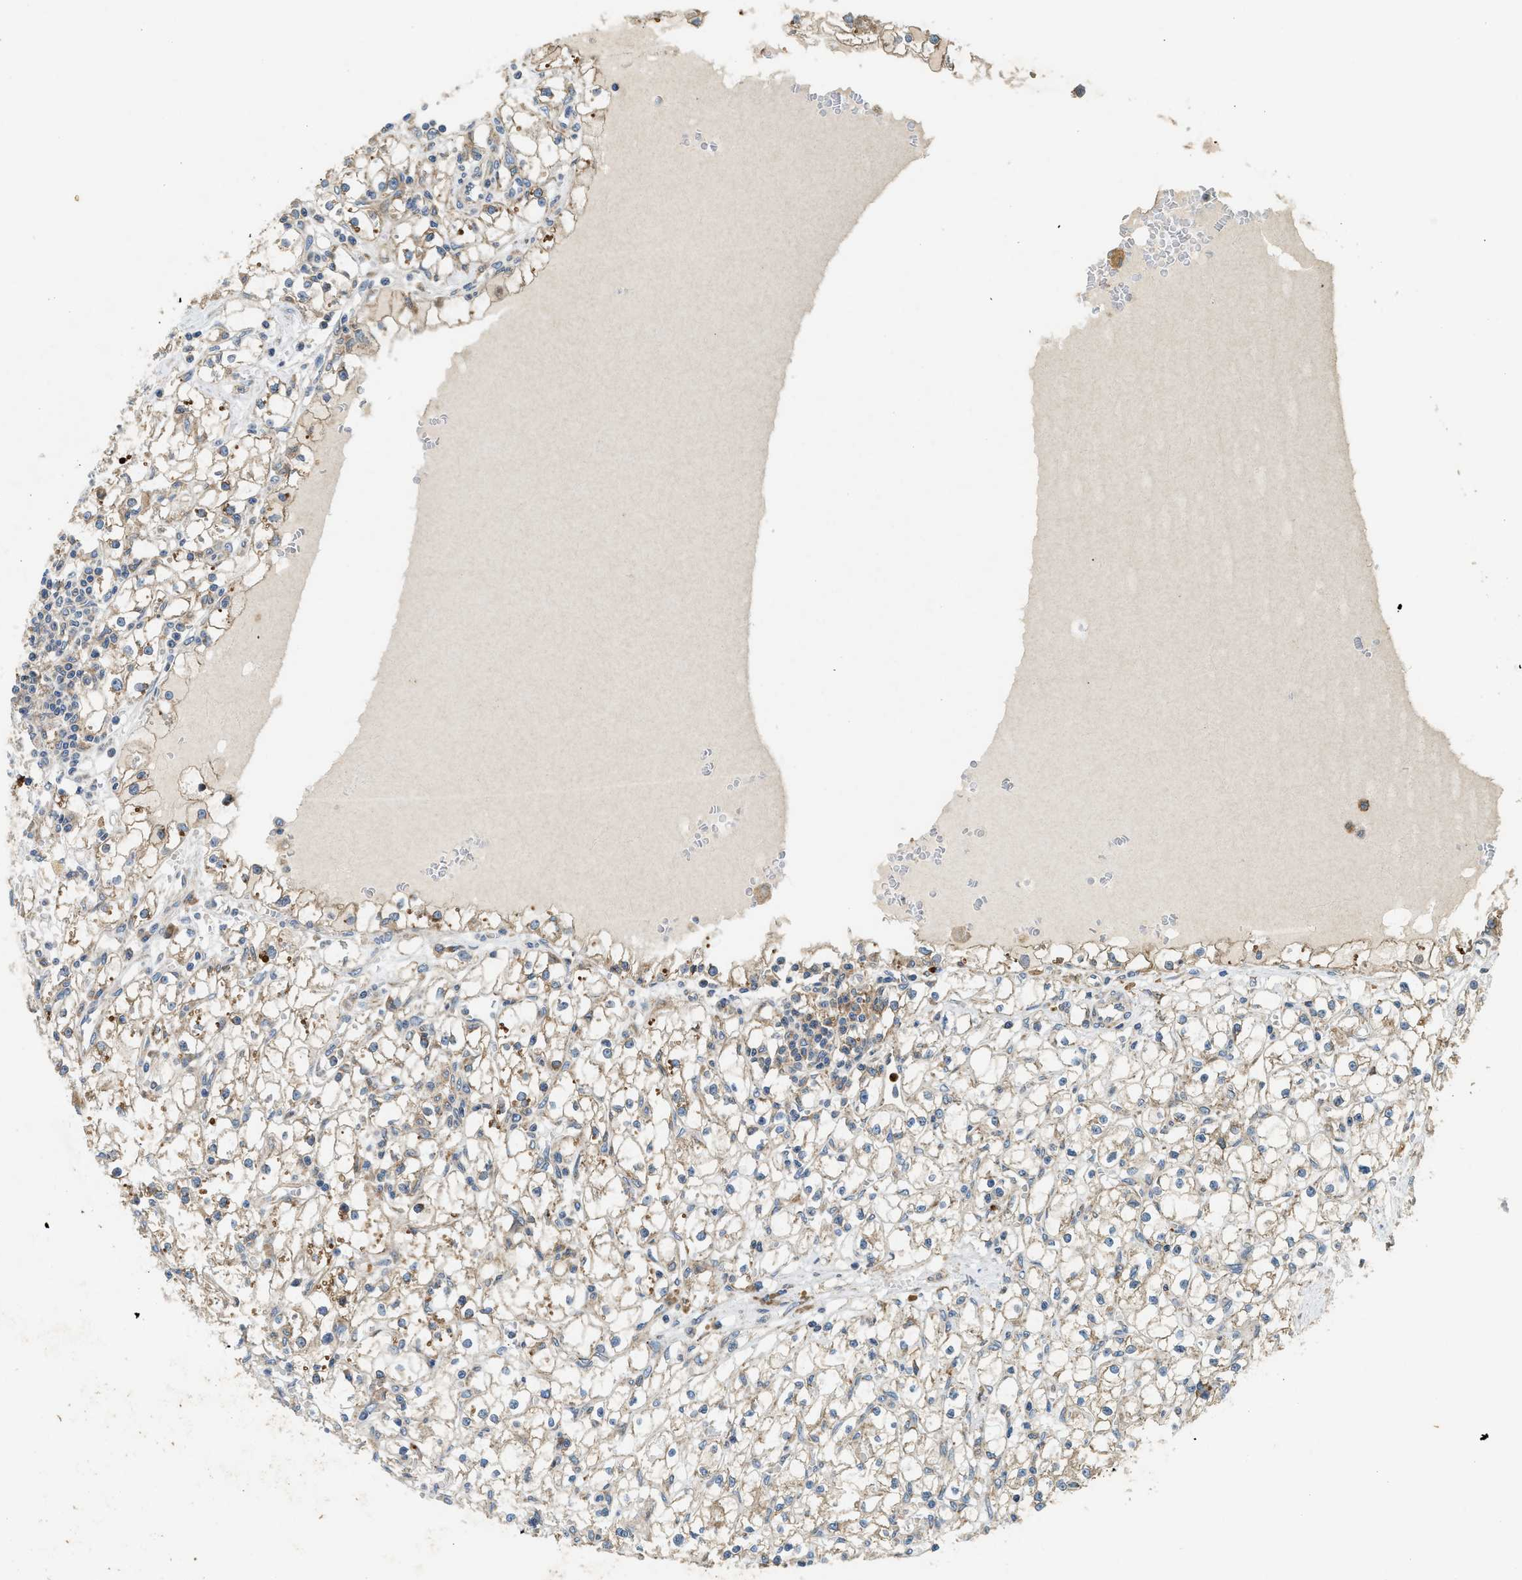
{"staining": {"intensity": "weak", "quantity": ">75%", "location": "cytoplasmic/membranous"}, "tissue": "renal cancer", "cell_type": "Tumor cells", "image_type": "cancer", "snomed": [{"axis": "morphology", "description": "Adenocarcinoma, NOS"}, {"axis": "topography", "description": "Kidney"}], "caption": "Renal cancer (adenocarcinoma) stained for a protein shows weak cytoplasmic/membranous positivity in tumor cells. The staining was performed using DAB (3,3'-diaminobenzidine) to visualize the protein expression in brown, while the nuclei were stained in blue with hematoxylin (Magnification: 20x).", "gene": "TMEM68", "patient": {"sex": "male", "age": 56}}